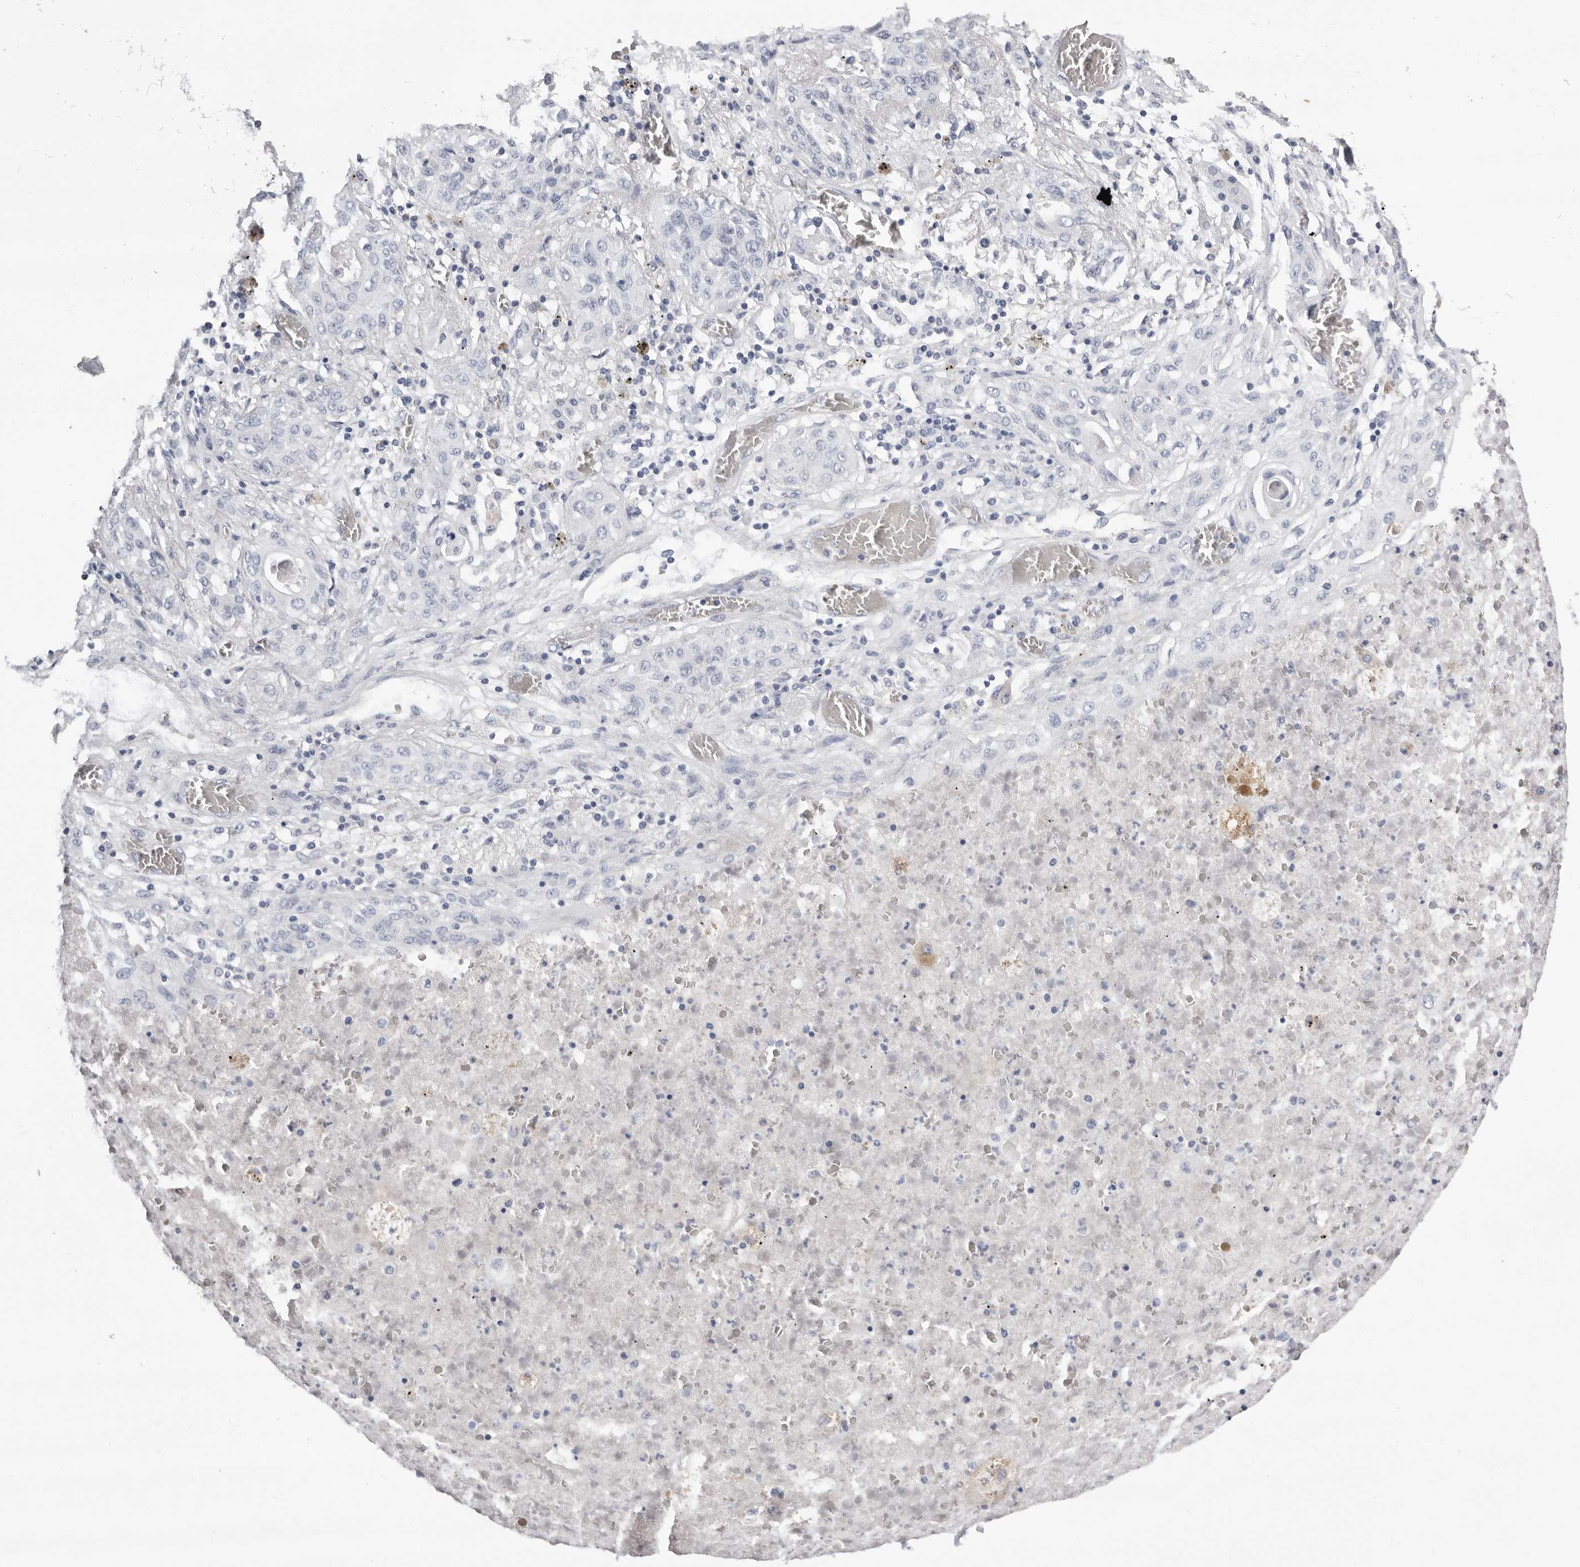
{"staining": {"intensity": "negative", "quantity": "none", "location": "none"}, "tissue": "lung cancer", "cell_type": "Tumor cells", "image_type": "cancer", "snomed": [{"axis": "morphology", "description": "Squamous cell carcinoma, NOS"}, {"axis": "topography", "description": "Lung"}], "caption": "Tumor cells show no significant positivity in lung squamous cell carcinoma.", "gene": "LPO", "patient": {"sex": "female", "age": 47}}